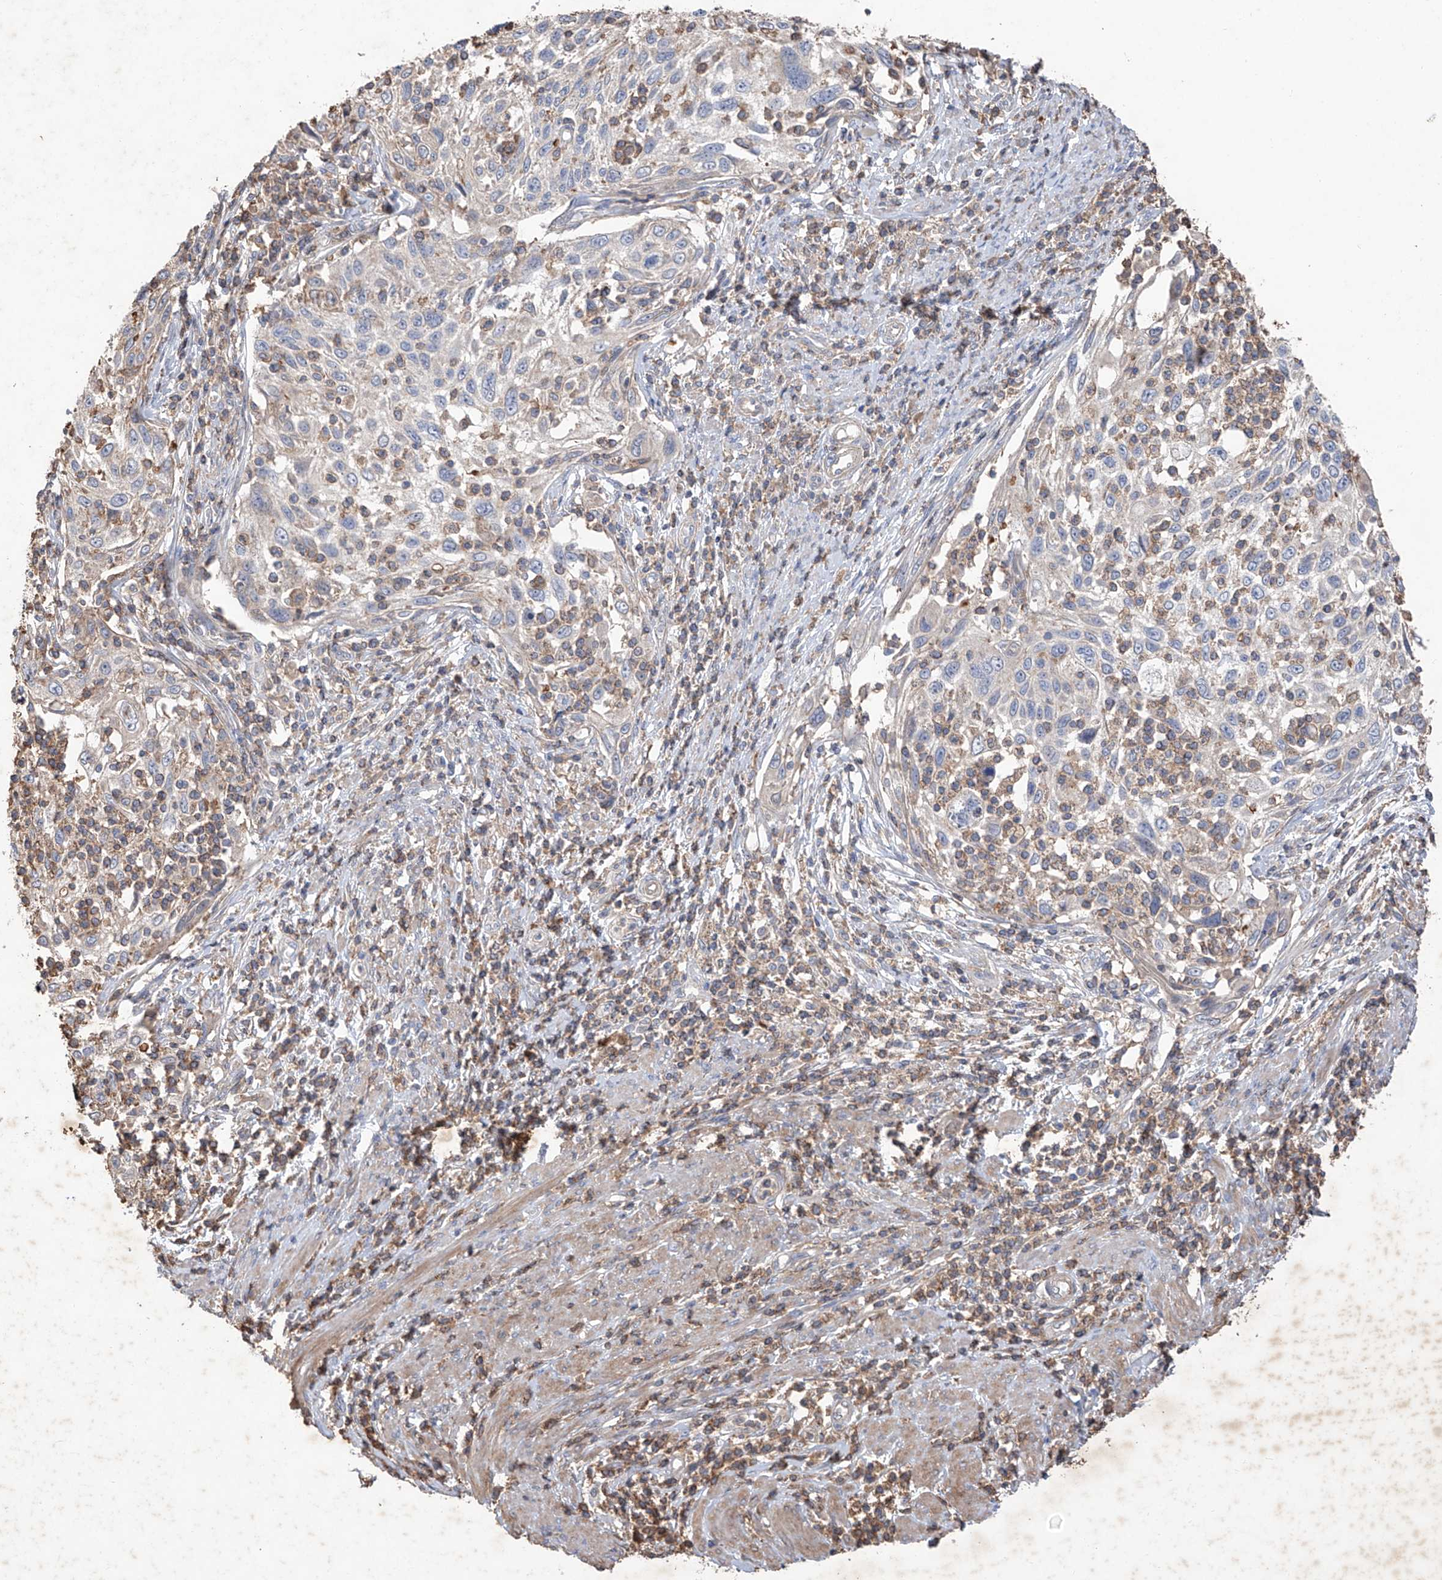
{"staining": {"intensity": "negative", "quantity": "none", "location": "none"}, "tissue": "cervical cancer", "cell_type": "Tumor cells", "image_type": "cancer", "snomed": [{"axis": "morphology", "description": "Squamous cell carcinoma, NOS"}, {"axis": "topography", "description": "Cervix"}], "caption": "The image reveals no significant staining in tumor cells of cervical cancer.", "gene": "EDN1", "patient": {"sex": "female", "age": 70}}